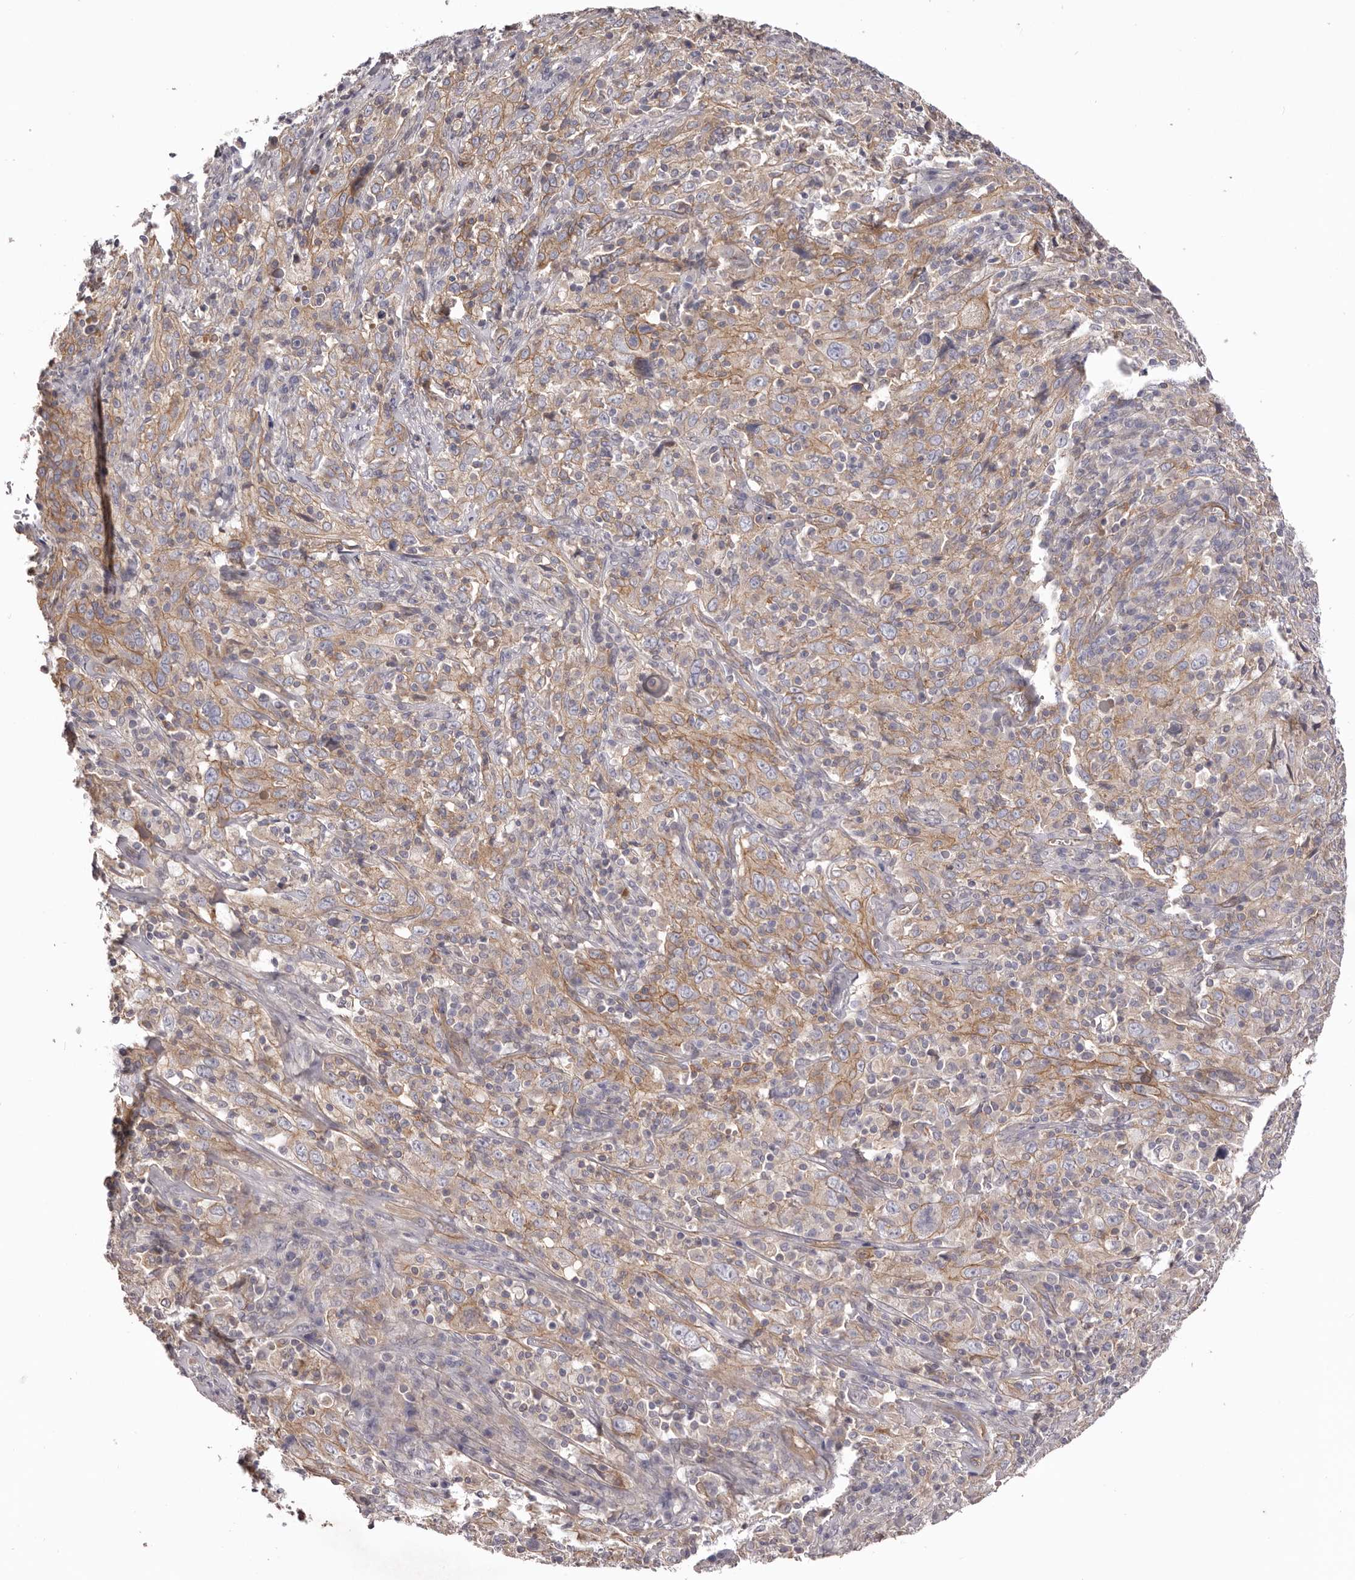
{"staining": {"intensity": "moderate", "quantity": ">75%", "location": "cytoplasmic/membranous"}, "tissue": "cervical cancer", "cell_type": "Tumor cells", "image_type": "cancer", "snomed": [{"axis": "morphology", "description": "Squamous cell carcinoma, NOS"}, {"axis": "topography", "description": "Cervix"}], "caption": "Immunohistochemistry of human cervical cancer exhibits medium levels of moderate cytoplasmic/membranous staining in about >75% of tumor cells. The staining was performed using DAB (3,3'-diaminobenzidine), with brown indicating positive protein expression. Nuclei are stained blue with hematoxylin.", "gene": "DMRT2", "patient": {"sex": "female", "age": 46}}